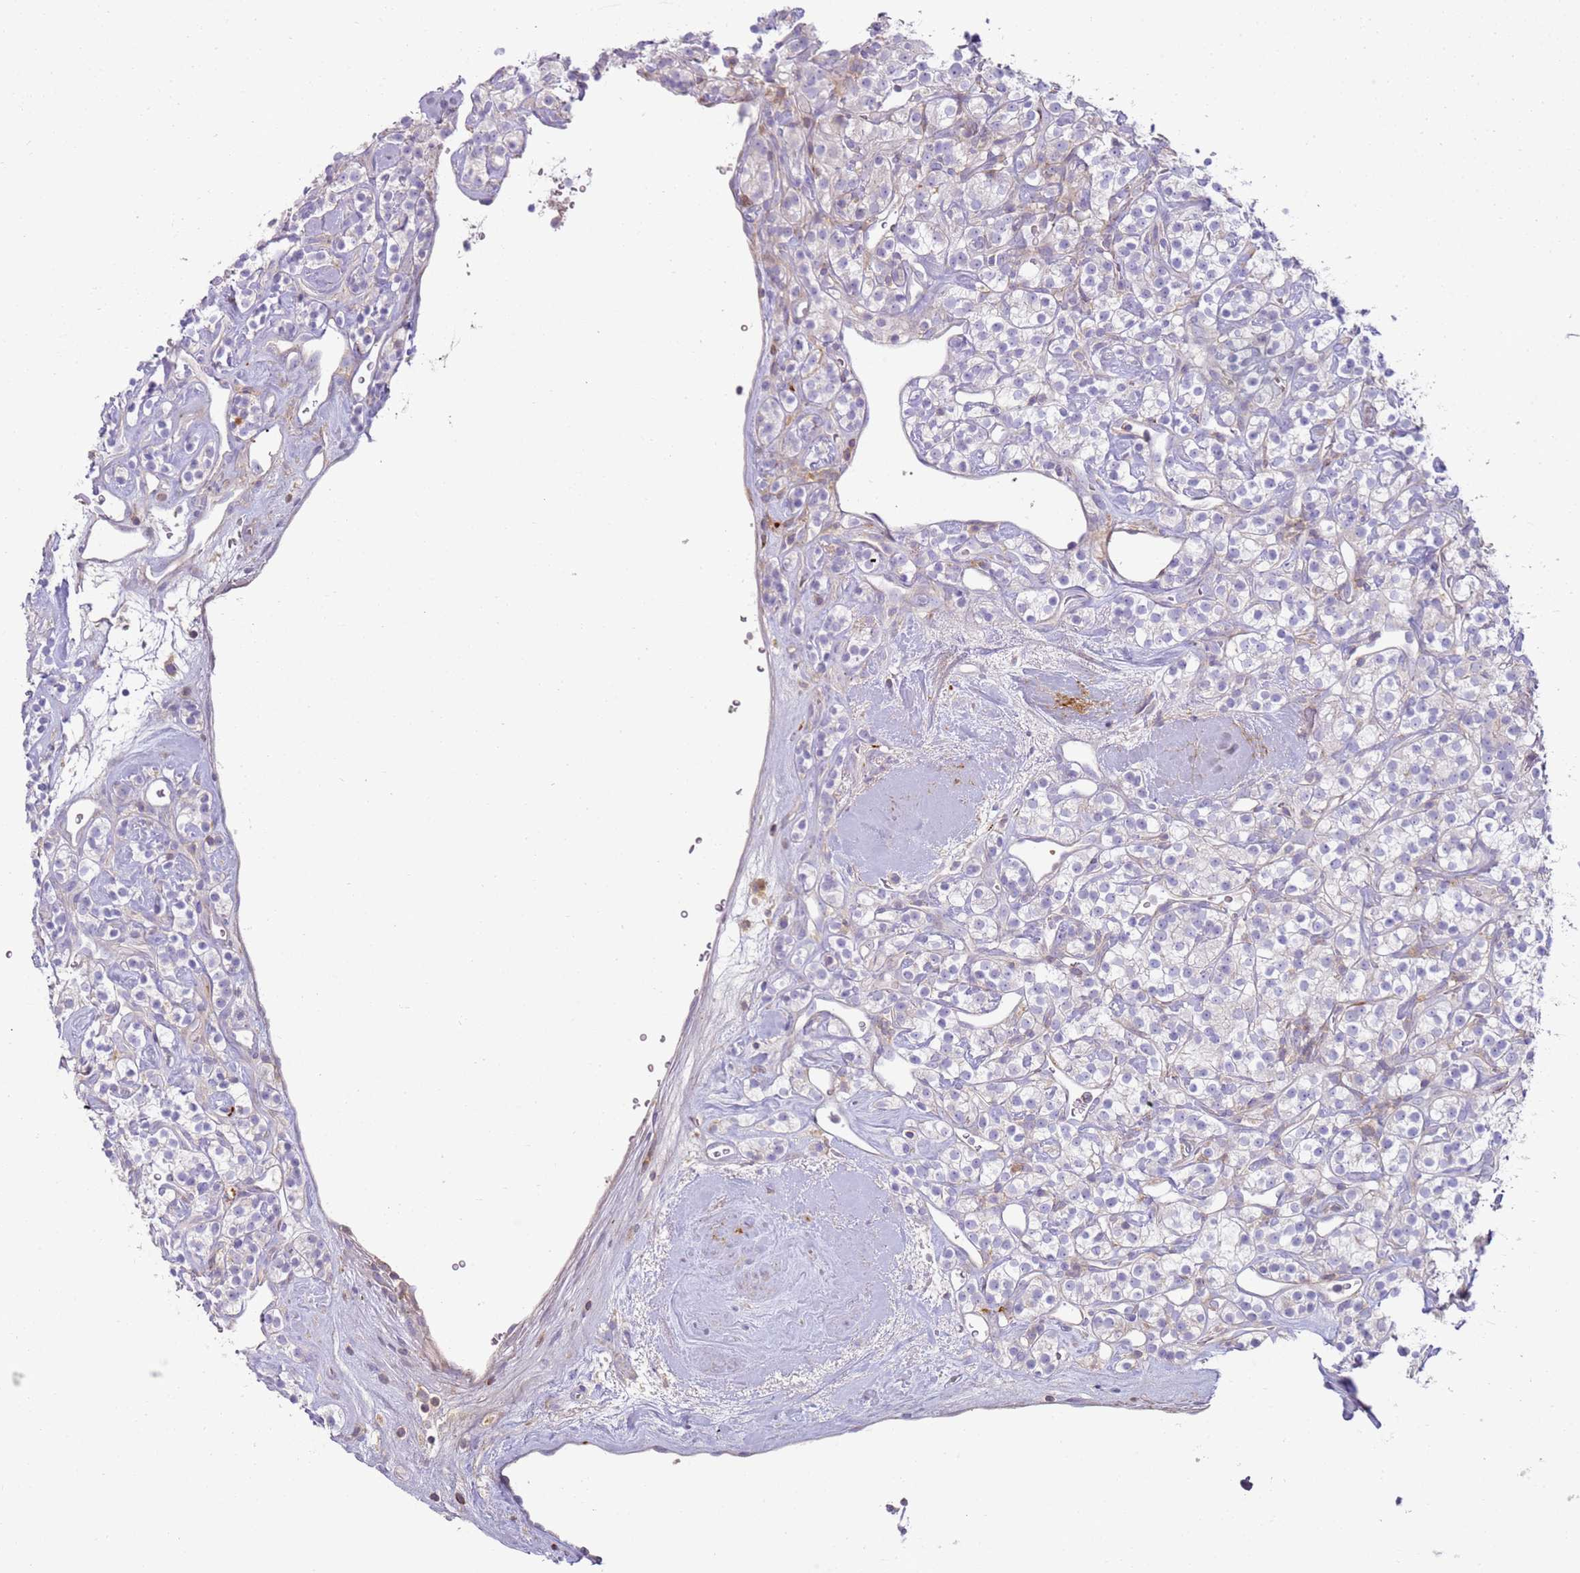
{"staining": {"intensity": "negative", "quantity": "none", "location": "none"}, "tissue": "renal cancer", "cell_type": "Tumor cells", "image_type": "cancer", "snomed": [{"axis": "morphology", "description": "Adenocarcinoma, NOS"}, {"axis": "topography", "description": "Kidney"}], "caption": "Tumor cells are negative for brown protein staining in renal adenocarcinoma.", "gene": "FPR1", "patient": {"sex": "male", "age": 77}}